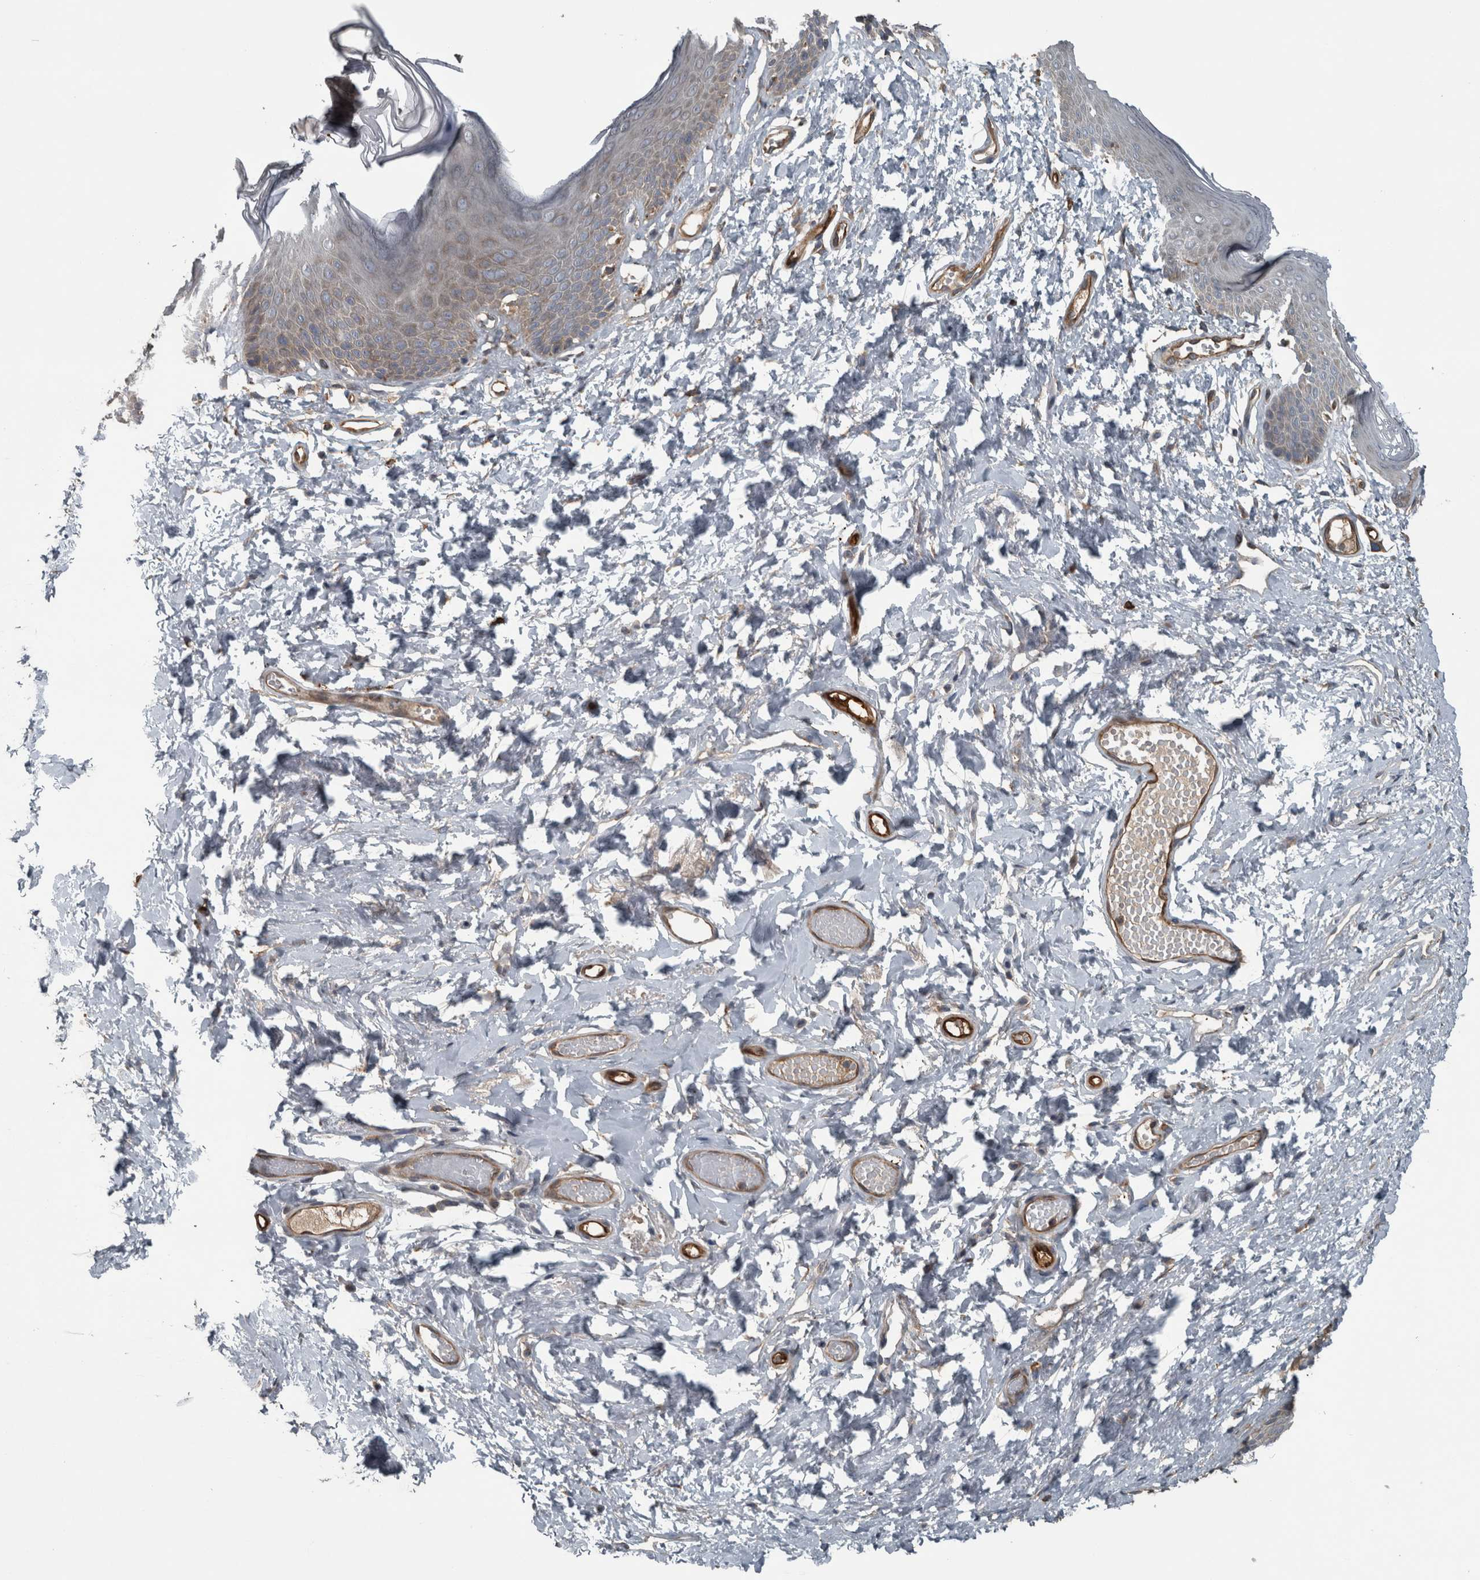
{"staining": {"intensity": "moderate", "quantity": "25%-75%", "location": "cytoplasmic/membranous"}, "tissue": "skin", "cell_type": "Epidermal cells", "image_type": "normal", "snomed": [{"axis": "morphology", "description": "Normal tissue, NOS"}, {"axis": "morphology", "description": "Inflammation, NOS"}, {"axis": "topography", "description": "Vulva"}], "caption": "This photomicrograph displays normal skin stained with immunohistochemistry (IHC) to label a protein in brown. The cytoplasmic/membranous of epidermal cells show moderate positivity for the protein. Nuclei are counter-stained blue.", "gene": "EXOC8", "patient": {"sex": "female", "age": 84}}